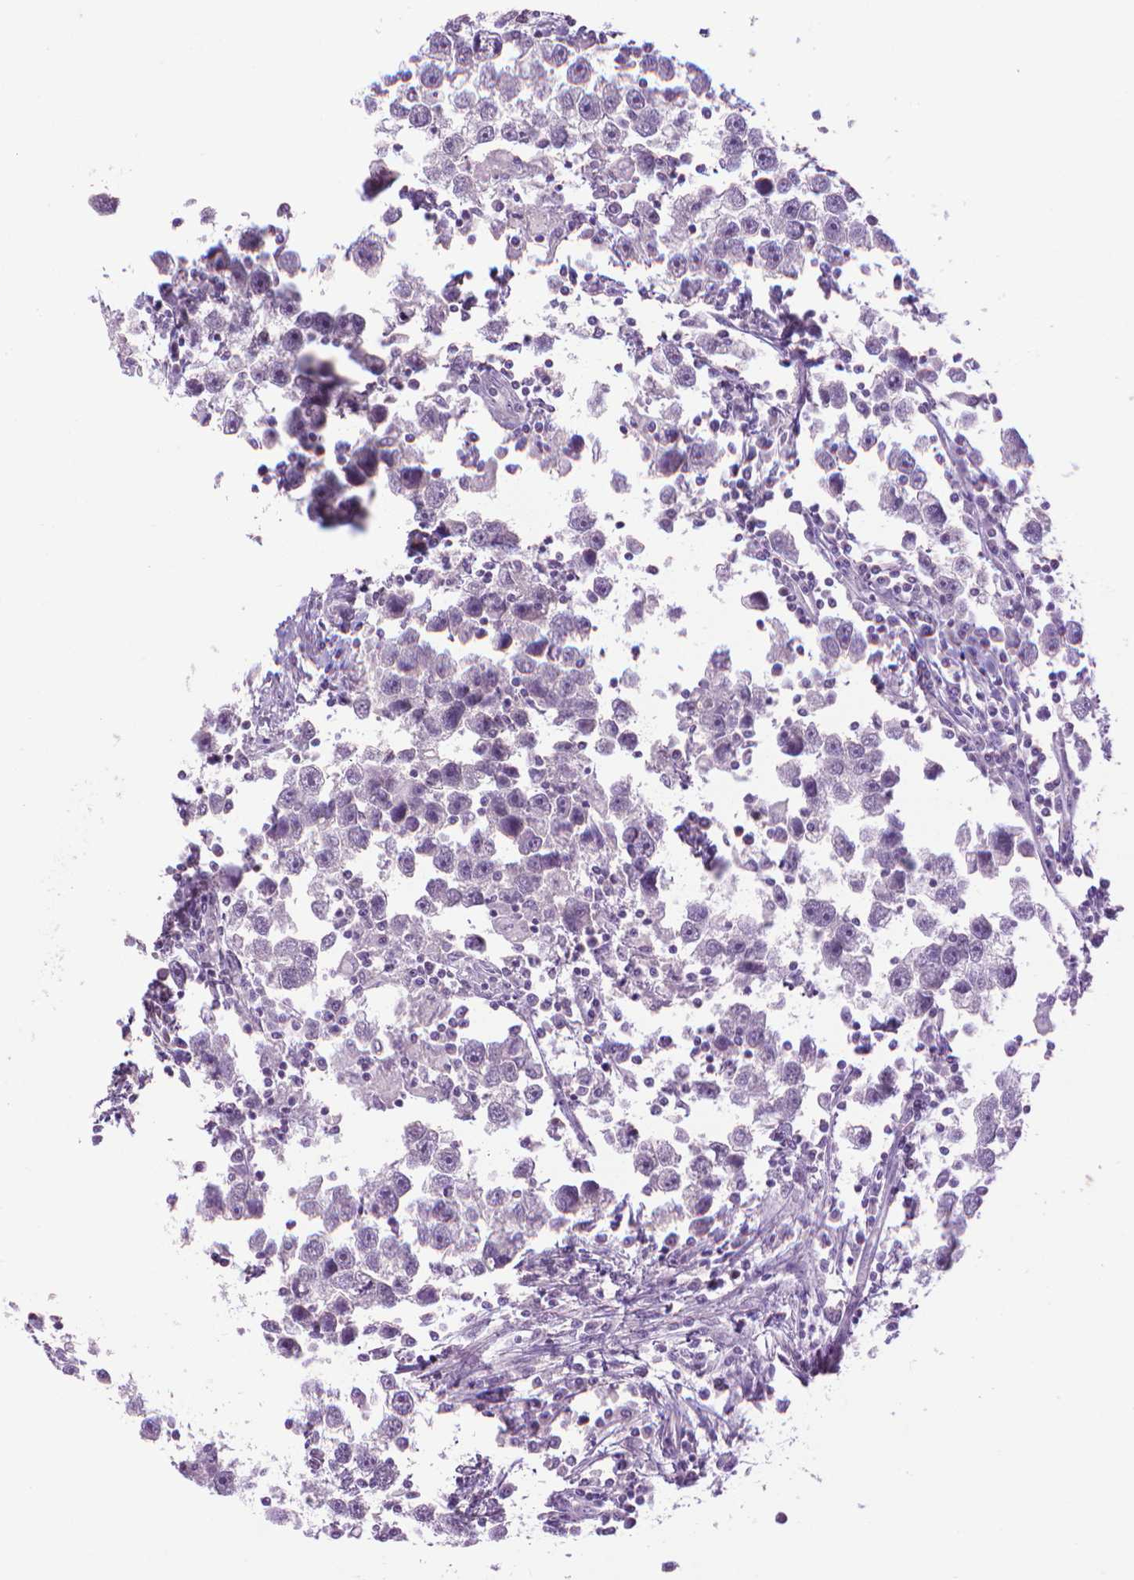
{"staining": {"intensity": "negative", "quantity": "none", "location": "none"}, "tissue": "testis cancer", "cell_type": "Tumor cells", "image_type": "cancer", "snomed": [{"axis": "morphology", "description": "Seminoma, NOS"}, {"axis": "topography", "description": "Testis"}], "caption": "Histopathology image shows no significant protein positivity in tumor cells of testis seminoma.", "gene": "CDKN2D", "patient": {"sex": "male", "age": 30}}